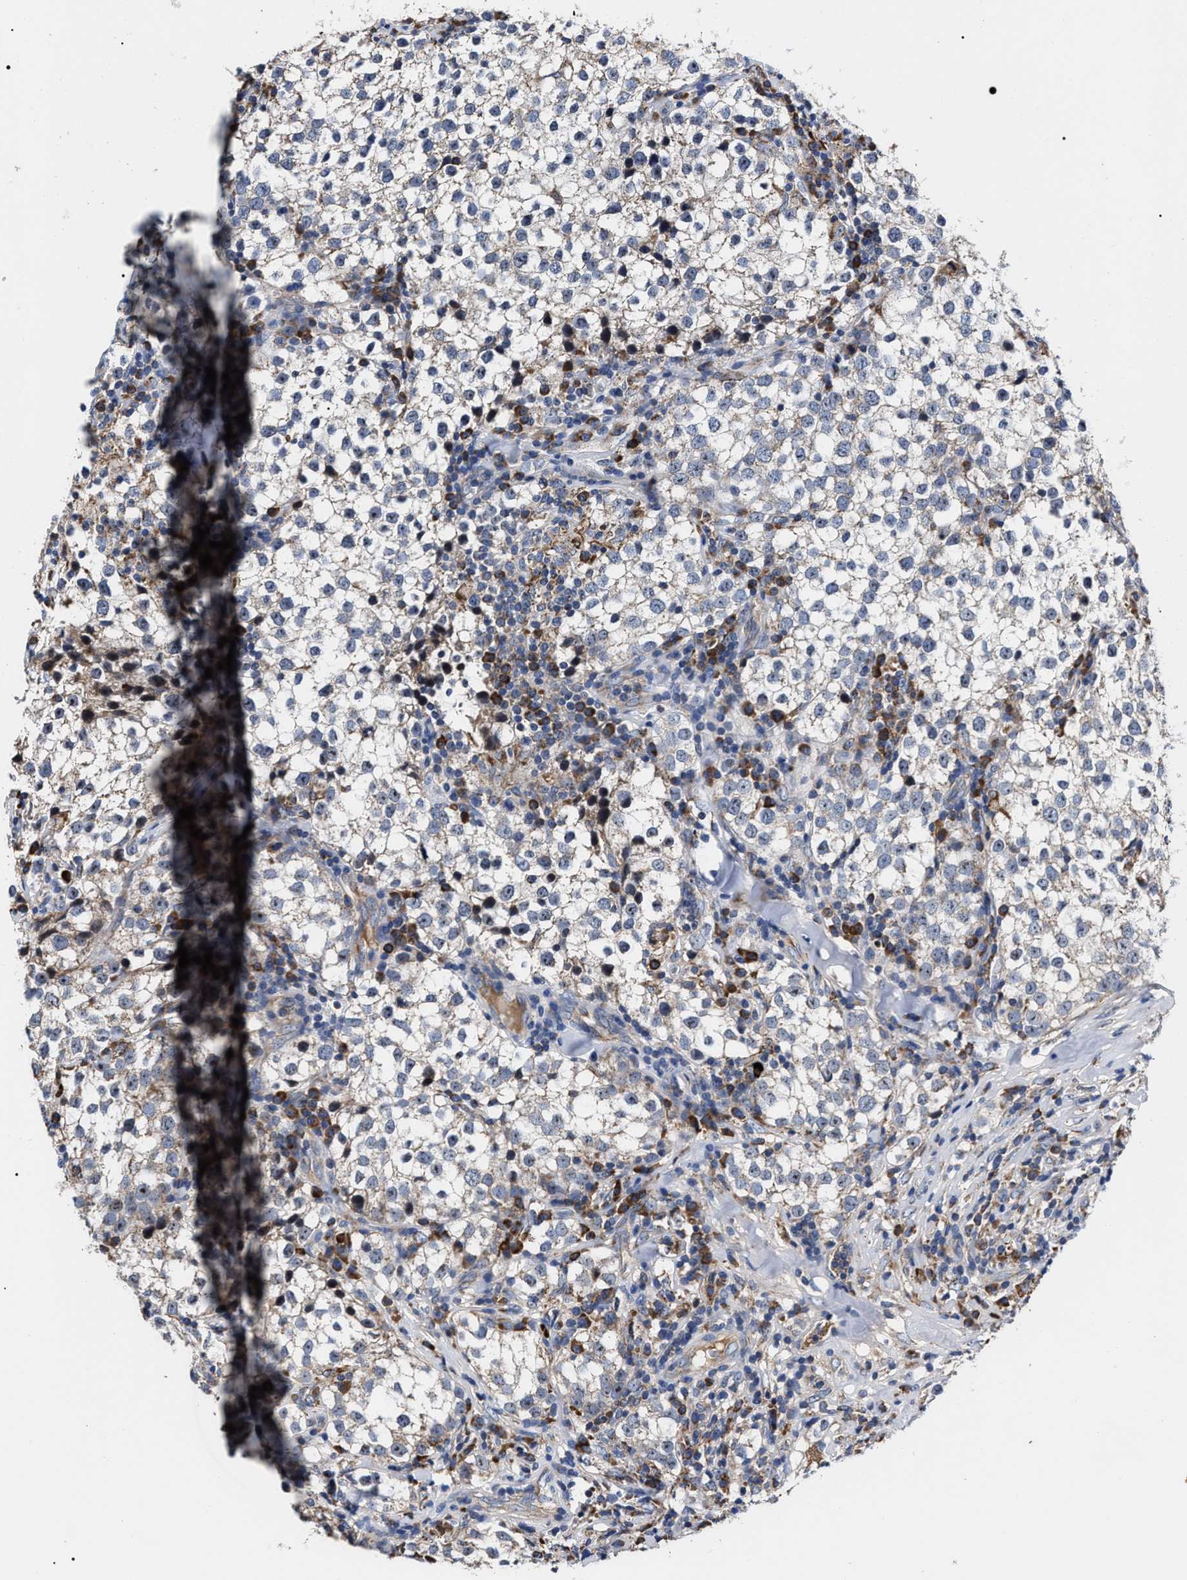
{"staining": {"intensity": "negative", "quantity": "none", "location": "none"}, "tissue": "testis cancer", "cell_type": "Tumor cells", "image_type": "cancer", "snomed": [{"axis": "morphology", "description": "Seminoma, NOS"}, {"axis": "morphology", "description": "Carcinoma, Embryonal, NOS"}, {"axis": "topography", "description": "Testis"}], "caption": "Tumor cells are negative for protein expression in human testis cancer.", "gene": "MACC1", "patient": {"sex": "male", "age": 36}}